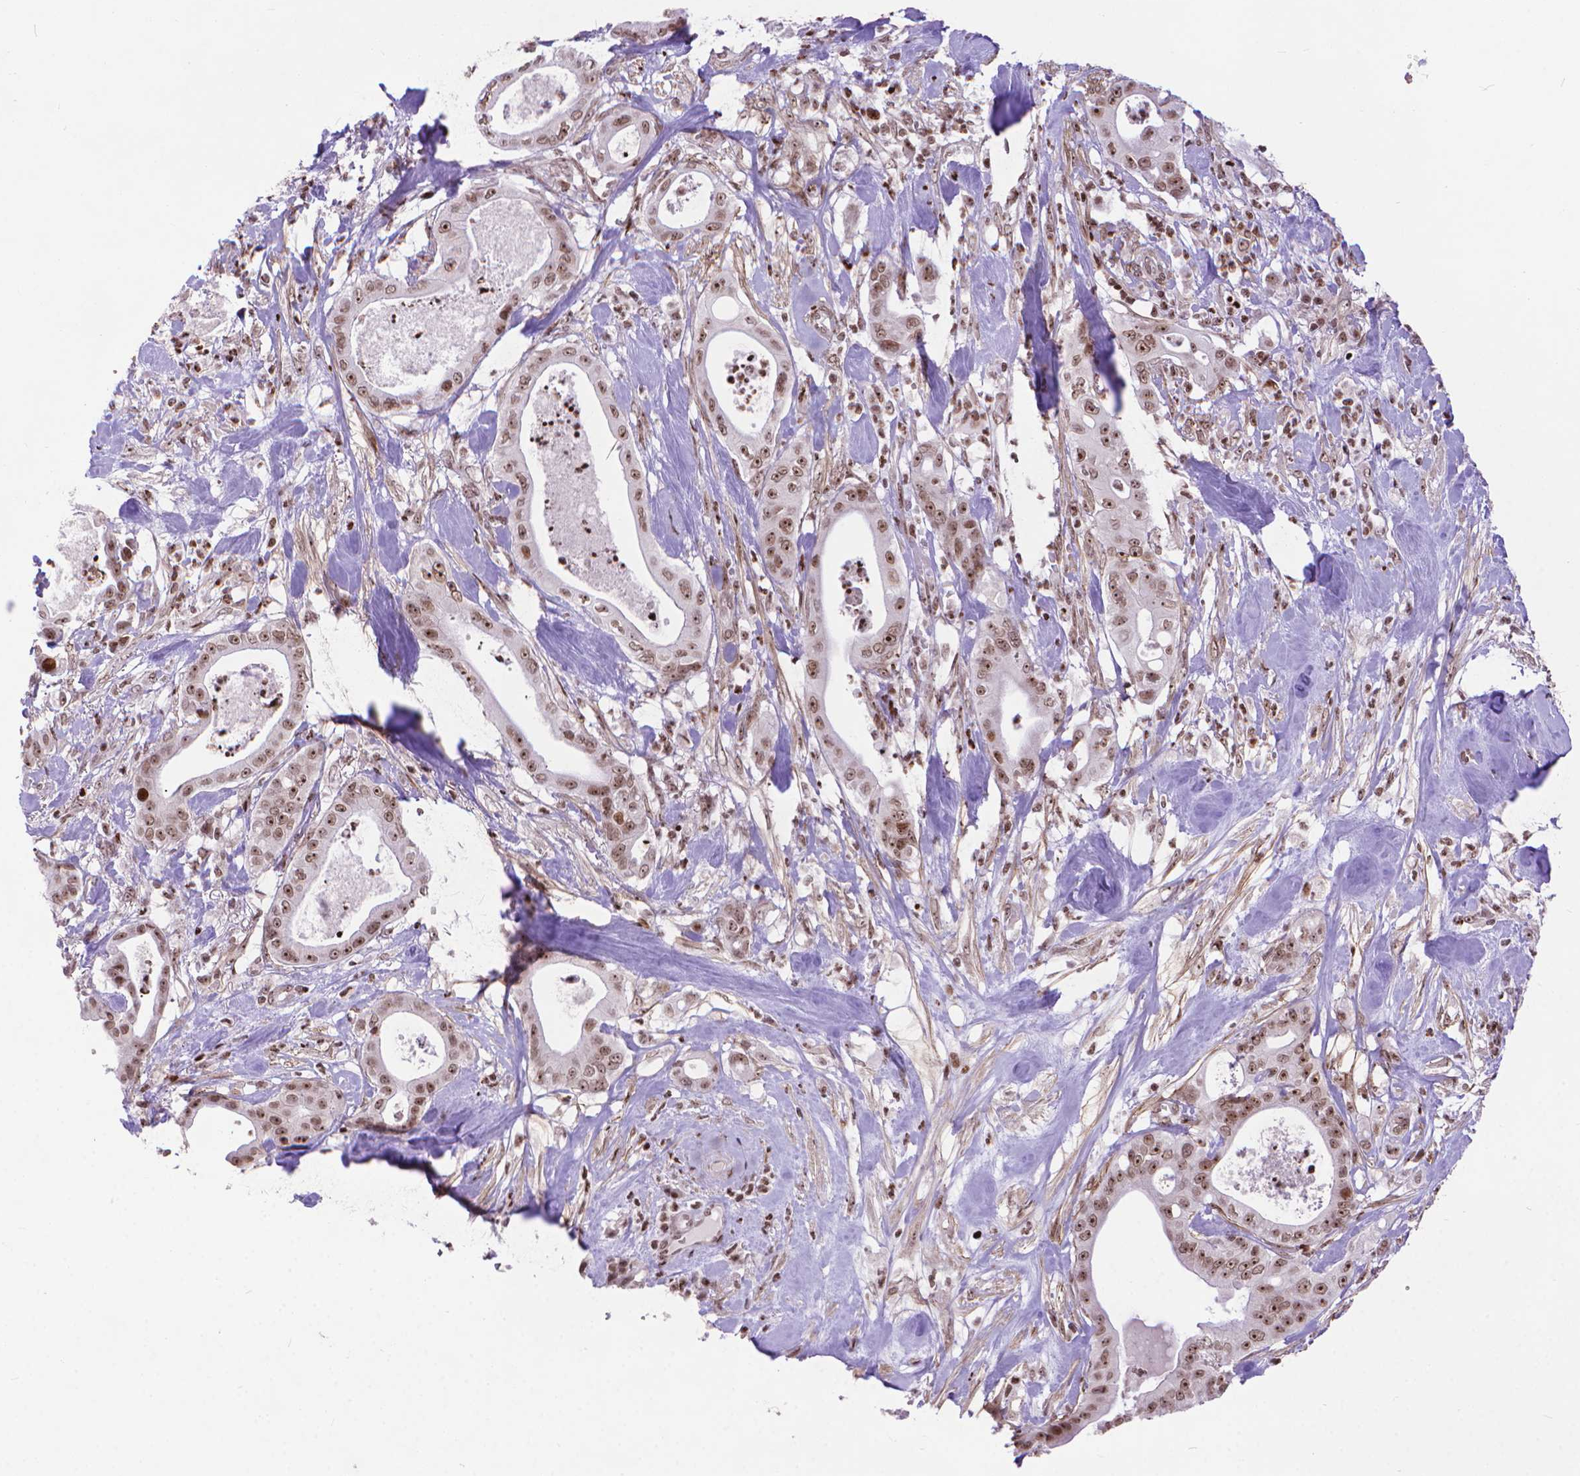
{"staining": {"intensity": "moderate", "quantity": ">75%", "location": "nuclear"}, "tissue": "pancreatic cancer", "cell_type": "Tumor cells", "image_type": "cancer", "snomed": [{"axis": "morphology", "description": "Adenocarcinoma, NOS"}, {"axis": "topography", "description": "Pancreas"}], "caption": "Pancreatic cancer stained with a protein marker exhibits moderate staining in tumor cells.", "gene": "AMER1", "patient": {"sex": "male", "age": 71}}